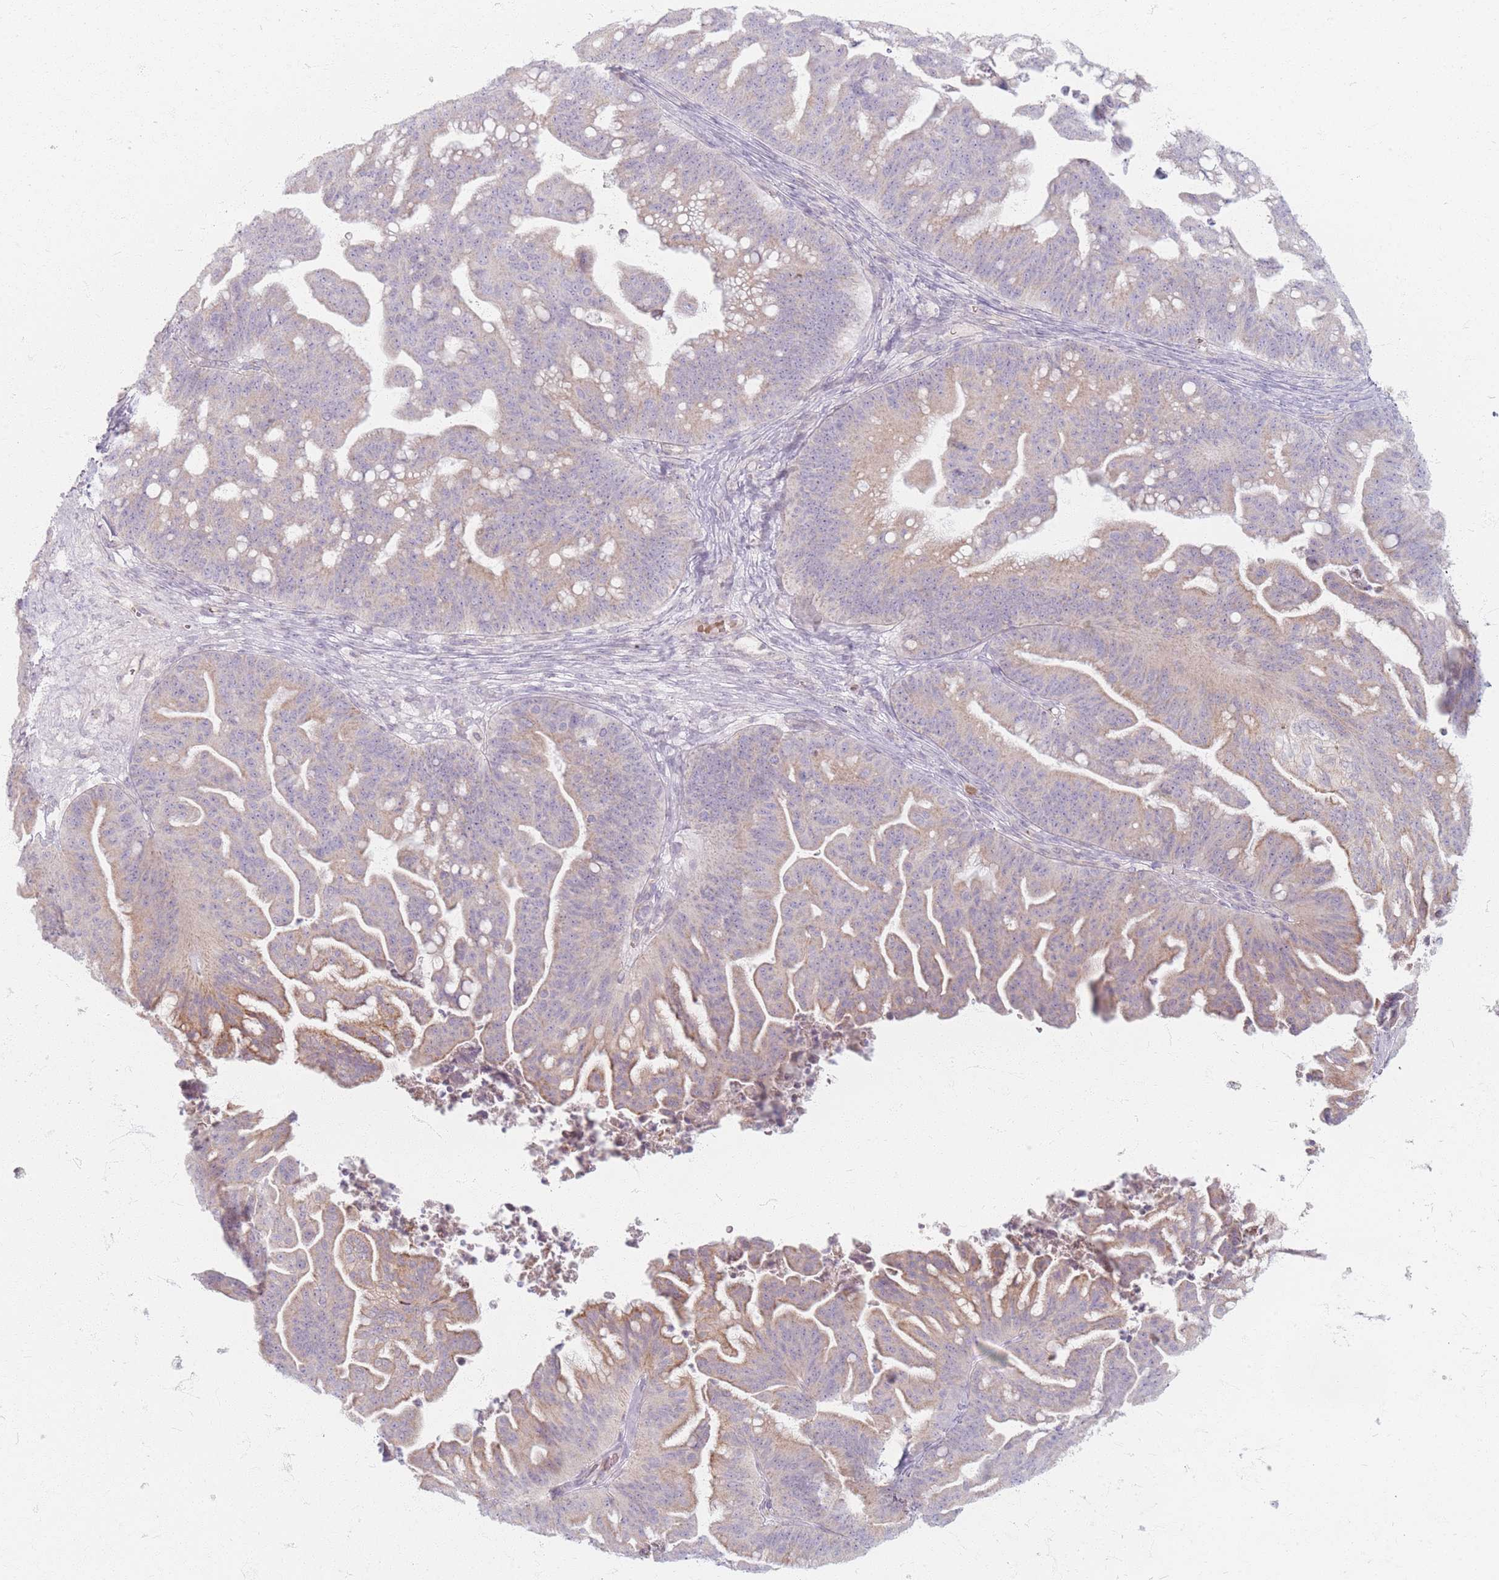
{"staining": {"intensity": "weak", "quantity": "<25%", "location": "cytoplasmic/membranous"}, "tissue": "ovarian cancer", "cell_type": "Tumor cells", "image_type": "cancer", "snomed": [{"axis": "morphology", "description": "Cystadenocarcinoma, mucinous, NOS"}, {"axis": "topography", "description": "Ovary"}], "caption": "This is an IHC micrograph of human mucinous cystadenocarcinoma (ovarian). There is no positivity in tumor cells.", "gene": "CHCHD7", "patient": {"sex": "female", "age": 67}}